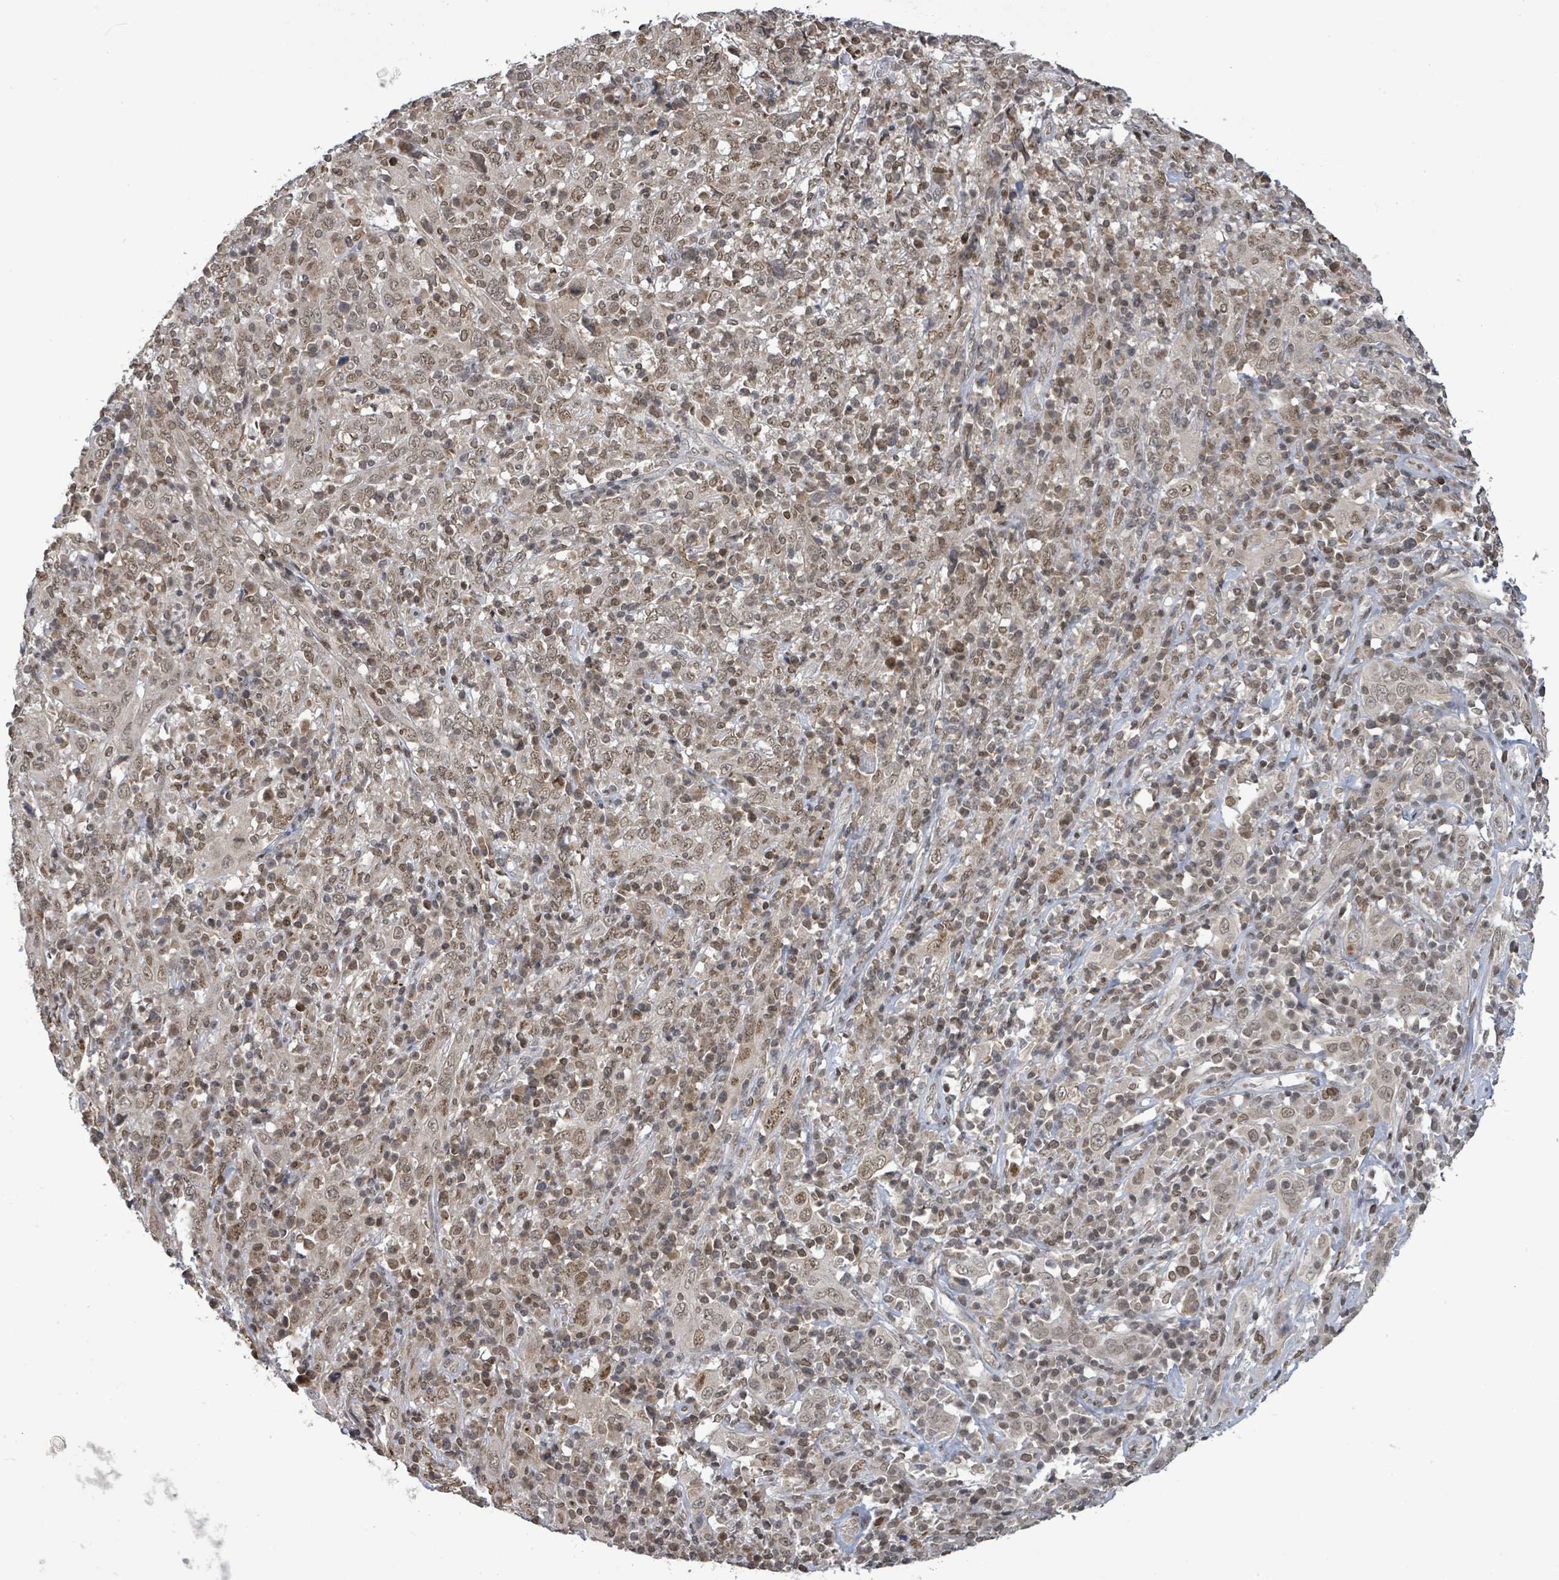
{"staining": {"intensity": "moderate", "quantity": ">75%", "location": "nuclear"}, "tissue": "cervical cancer", "cell_type": "Tumor cells", "image_type": "cancer", "snomed": [{"axis": "morphology", "description": "Squamous cell carcinoma, NOS"}, {"axis": "topography", "description": "Cervix"}], "caption": "Immunohistochemical staining of cervical squamous cell carcinoma exhibits medium levels of moderate nuclear protein positivity in approximately >75% of tumor cells.", "gene": "SBF2", "patient": {"sex": "female", "age": 46}}